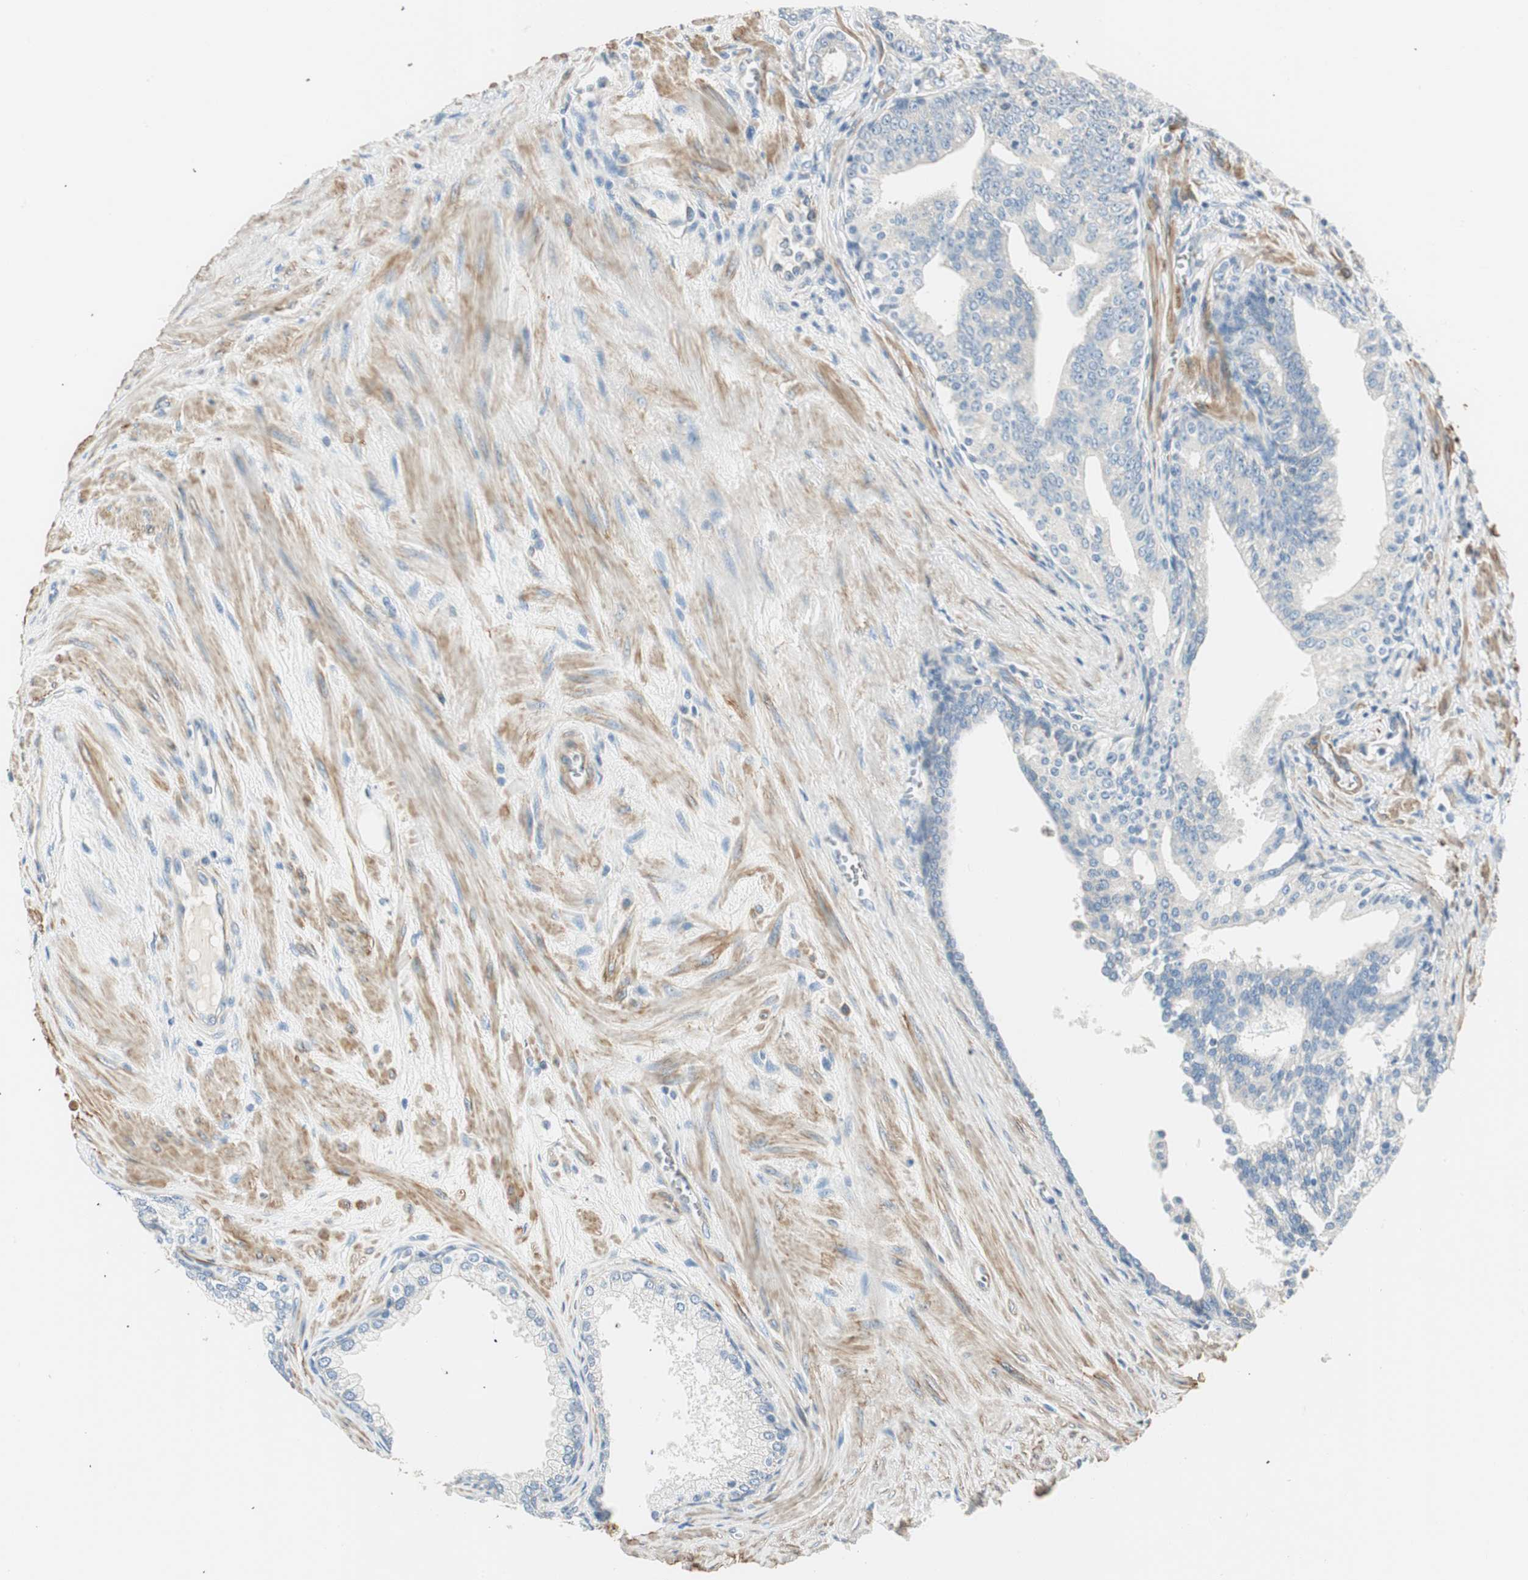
{"staining": {"intensity": "negative", "quantity": "none", "location": "none"}, "tissue": "prostate cancer", "cell_type": "Tumor cells", "image_type": "cancer", "snomed": [{"axis": "morphology", "description": "Adenocarcinoma, Low grade"}, {"axis": "topography", "description": "Prostate"}], "caption": "A histopathology image of human prostate cancer is negative for staining in tumor cells. (Stains: DAB immunohistochemistry with hematoxylin counter stain, Microscopy: brightfield microscopy at high magnification).", "gene": "RORB", "patient": {"sex": "male", "age": 58}}